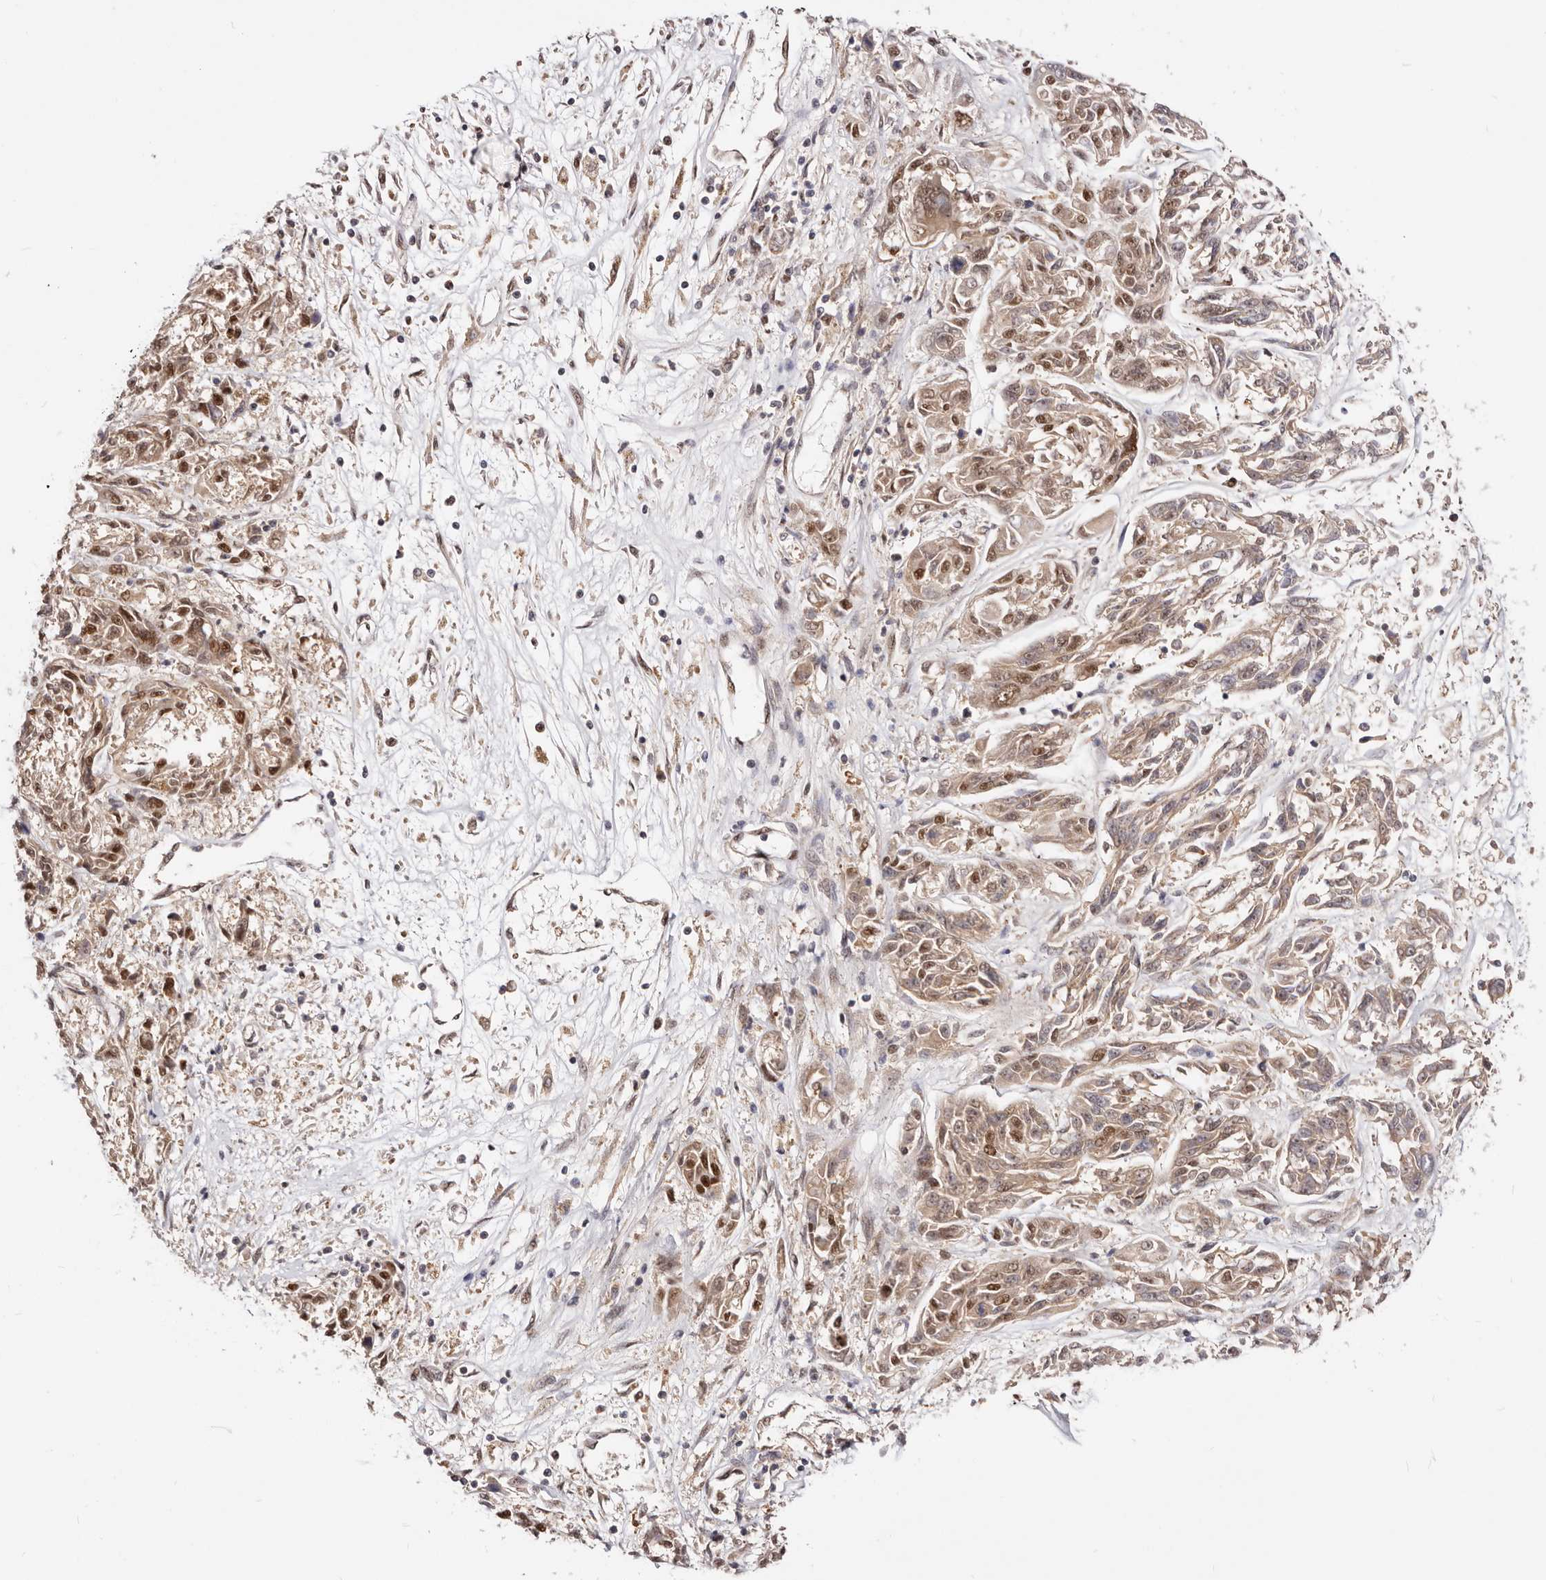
{"staining": {"intensity": "moderate", "quantity": ">75%", "location": "cytoplasmic/membranous,nuclear"}, "tissue": "melanoma", "cell_type": "Tumor cells", "image_type": "cancer", "snomed": [{"axis": "morphology", "description": "Malignant melanoma, NOS"}, {"axis": "topography", "description": "Skin"}], "caption": "Moderate cytoplasmic/membranous and nuclear protein staining is identified in approximately >75% of tumor cells in melanoma.", "gene": "SEC14L1", "patient": {"sex": "male", "age": 53}}